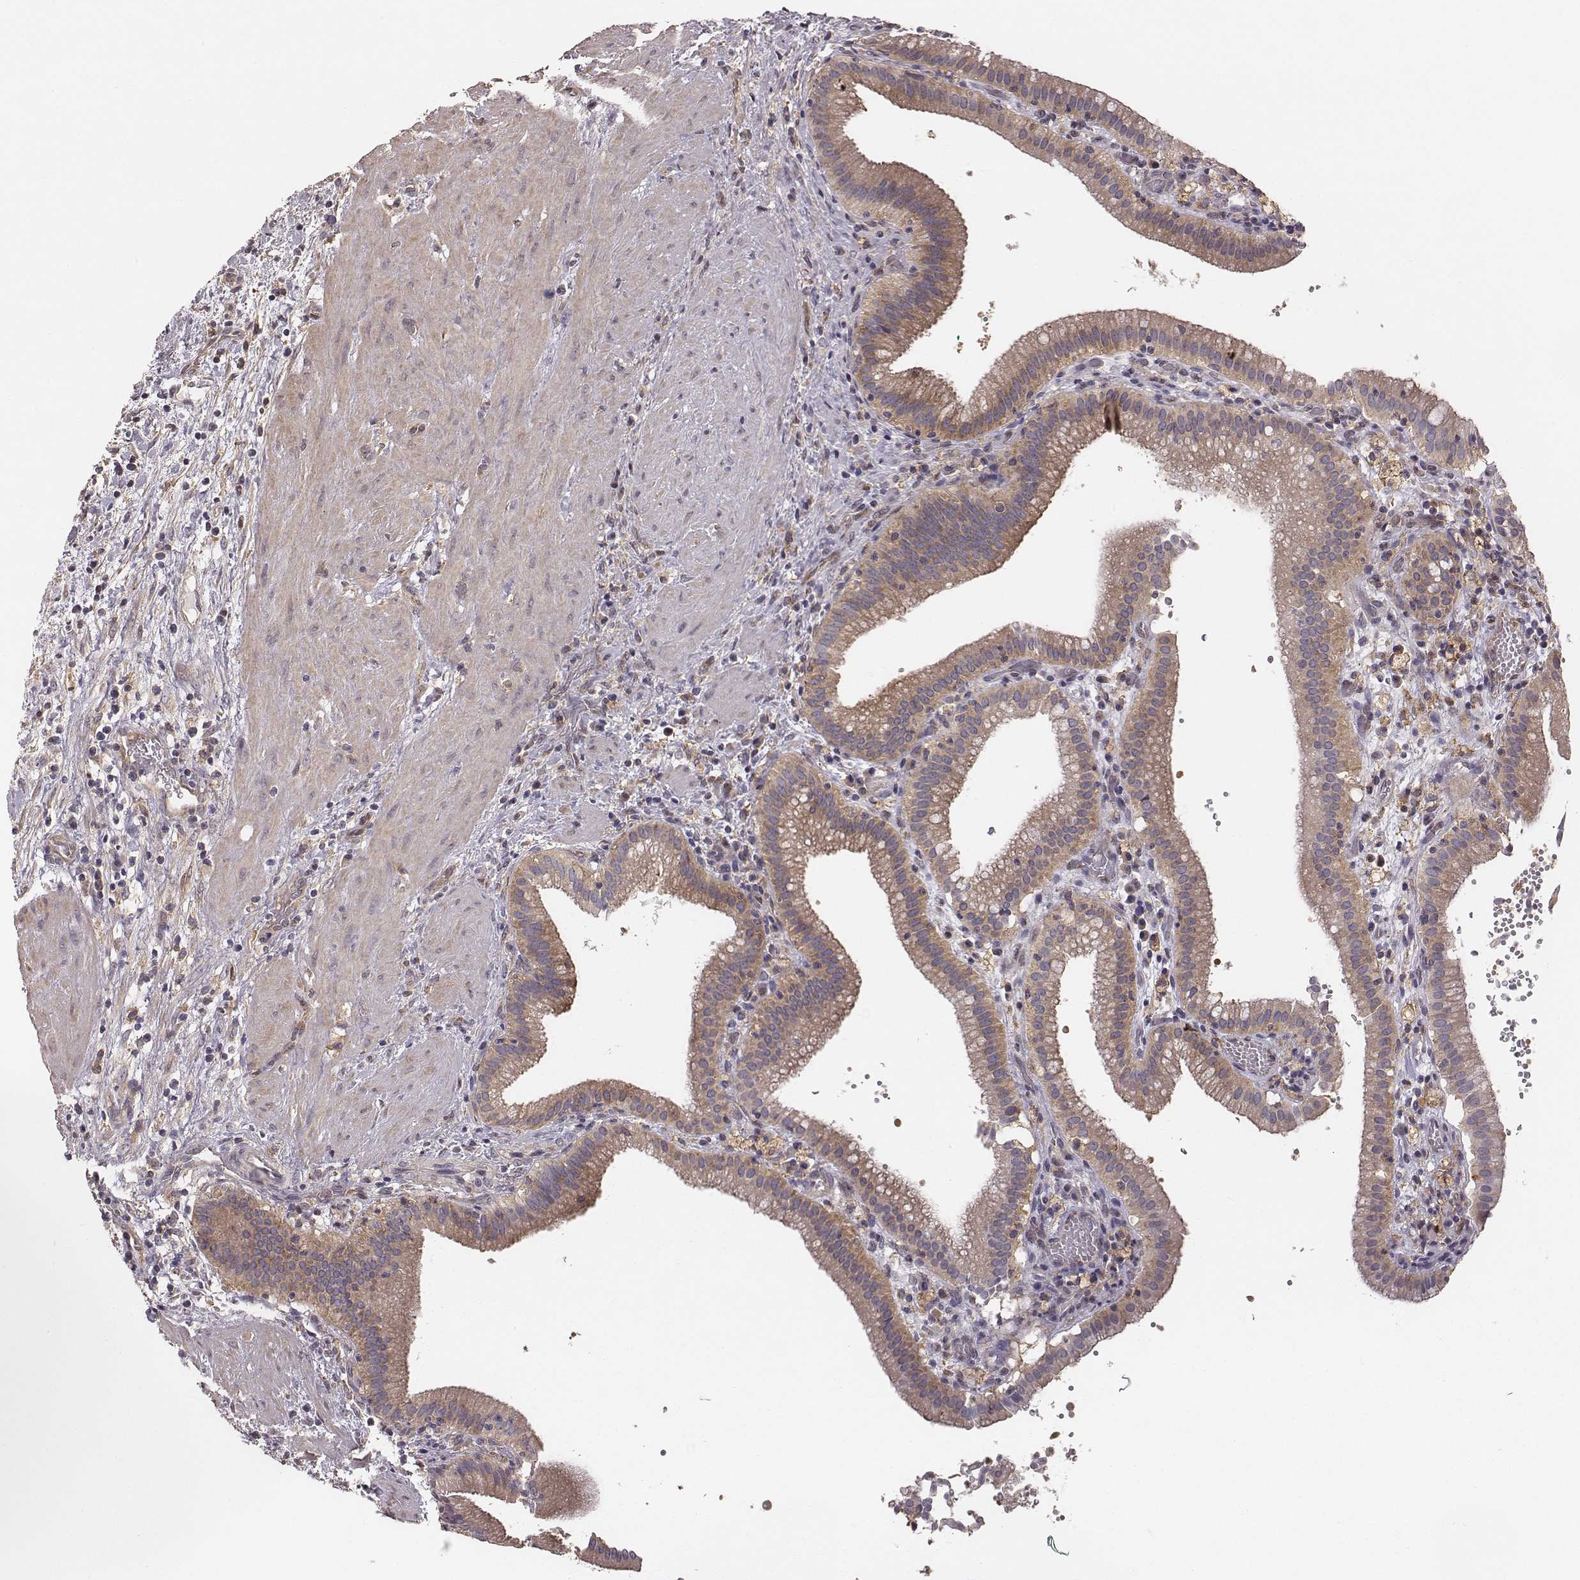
{"staining": {"intensity": "moderate", "quantity": ">75%", "location": "cytoplasmic/membranous"}, "tissue": "gallbladder", "cell_type": "Glandular cells", "image_type": "normal", "snomed": [{"axis": "morphology", "description": "Normal tissue, NOS"}, {"axis": "topography", "description": "Gallbladder"}], "caption": "Immunohistochemistry photomicrograph of normal gallbladder: gallbladder stained using IHC demonstrates medium levels of moderate protein expression localized specifically in the cytoplasmic/membranous of glandular cells, appearing as a cytoplasmic/membranous brown color.", "gene": "VPS26A", "patient": {"sex": "male", "age": 42}}